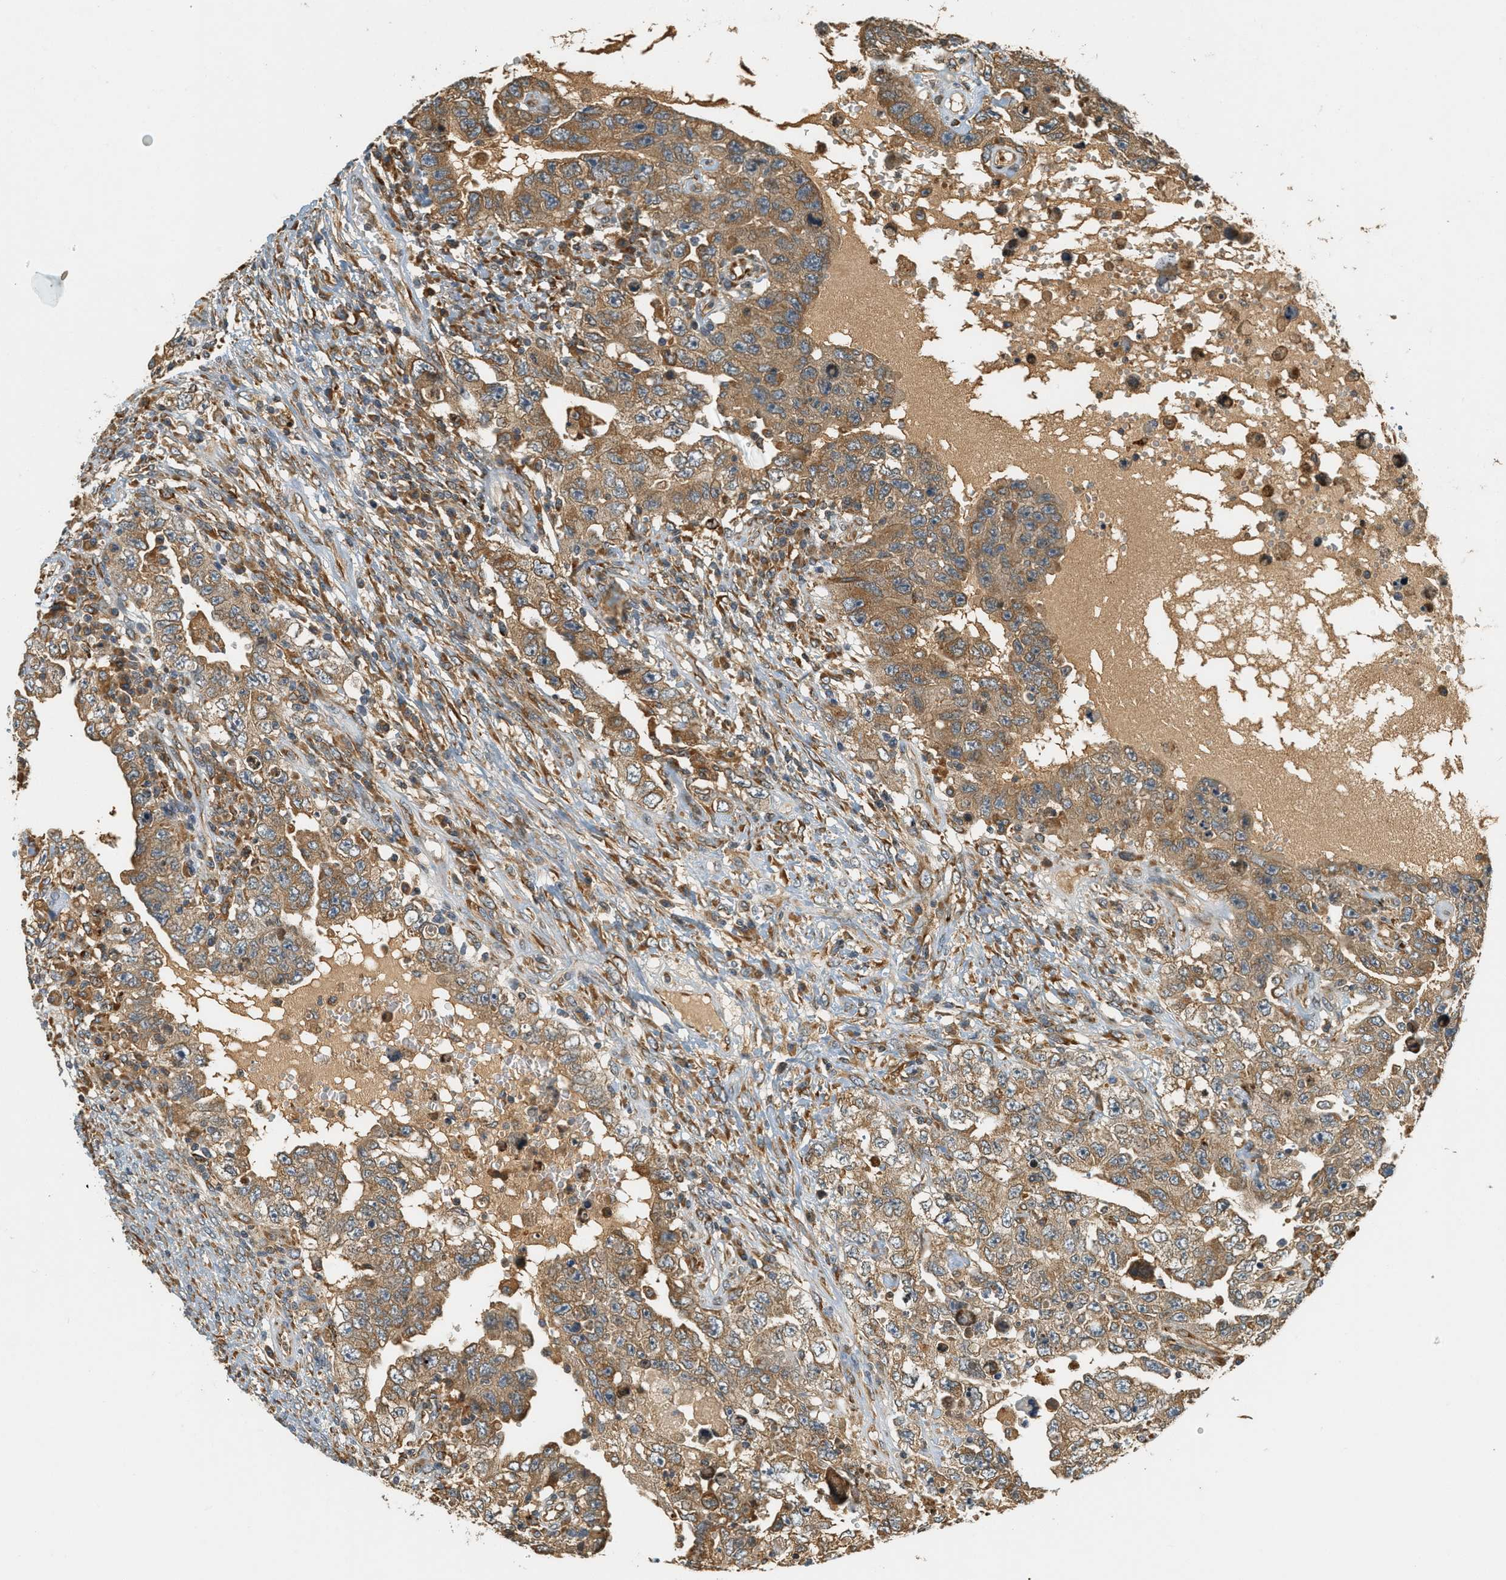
{"staining": {"intensity": "moderate", "quantity": ">75%", "location": "cytoplasmic/membranous"}, "tissue": "testis cancer", "cell_type": "Tumor cells", "image_type": "cancer", "snomed": [{"axis": "morphology", "description": "Carcinoma, Embryonal, NOS"}, {"axis": "topography", "description": "Testis"}], "caption": "Testis embryonal carcinoma tissue exhibits moderate cytoplasmic/membranous expression in about >75% of tumor cells", "gene": "PDK1", "patient": {"sex": "male", "age": 26}}